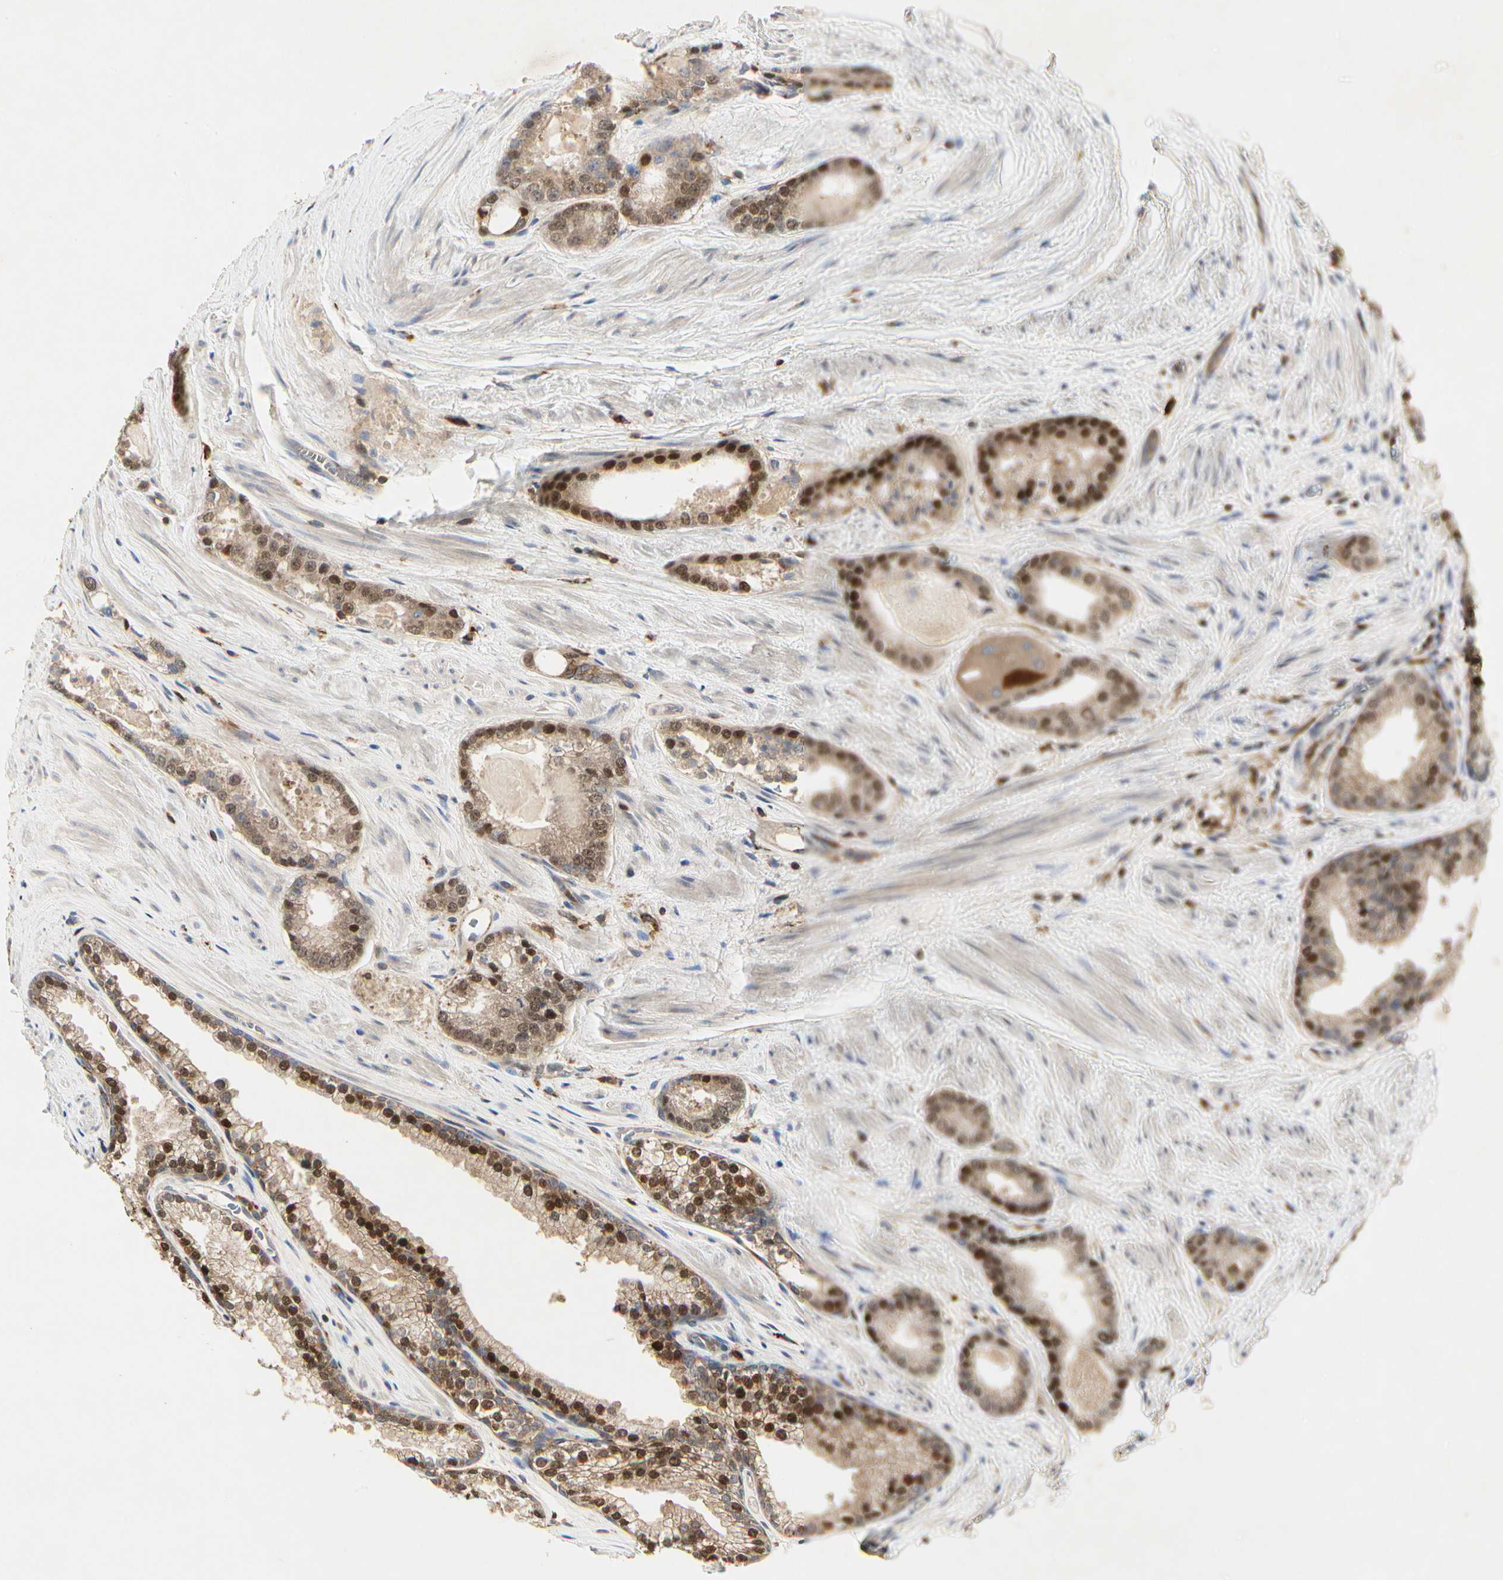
{"staining": {"intensity": "moderate", "quantity": ">75%", "location": "cytoplasmic/membranous,nuclear"}, "tissue": "prostate cancer", "cell_type": "Tumor cells", "image_type": "cancer", "snomed": [{"axis": "morphology", "description": "Adenocarcinoma, Low grade"}, {"axis": "topography", "description": "Prostate"}], "caption": "Immunohistochemistry staining of adenocarcinoma (low-grade) (prostate), which displays medium levels of moderate cytoplasmic/membranous and nuclear expression in about >75% of tumor cells indicating moderate cytoplasmic/membranous and nuclear protein expression. The staining was performed using DAB (brown) for protein detection and nuclei were counterstained in hematoxylin (blue).", "gene": "NAPG", "patient": {"sex": "male", "age": 60}}